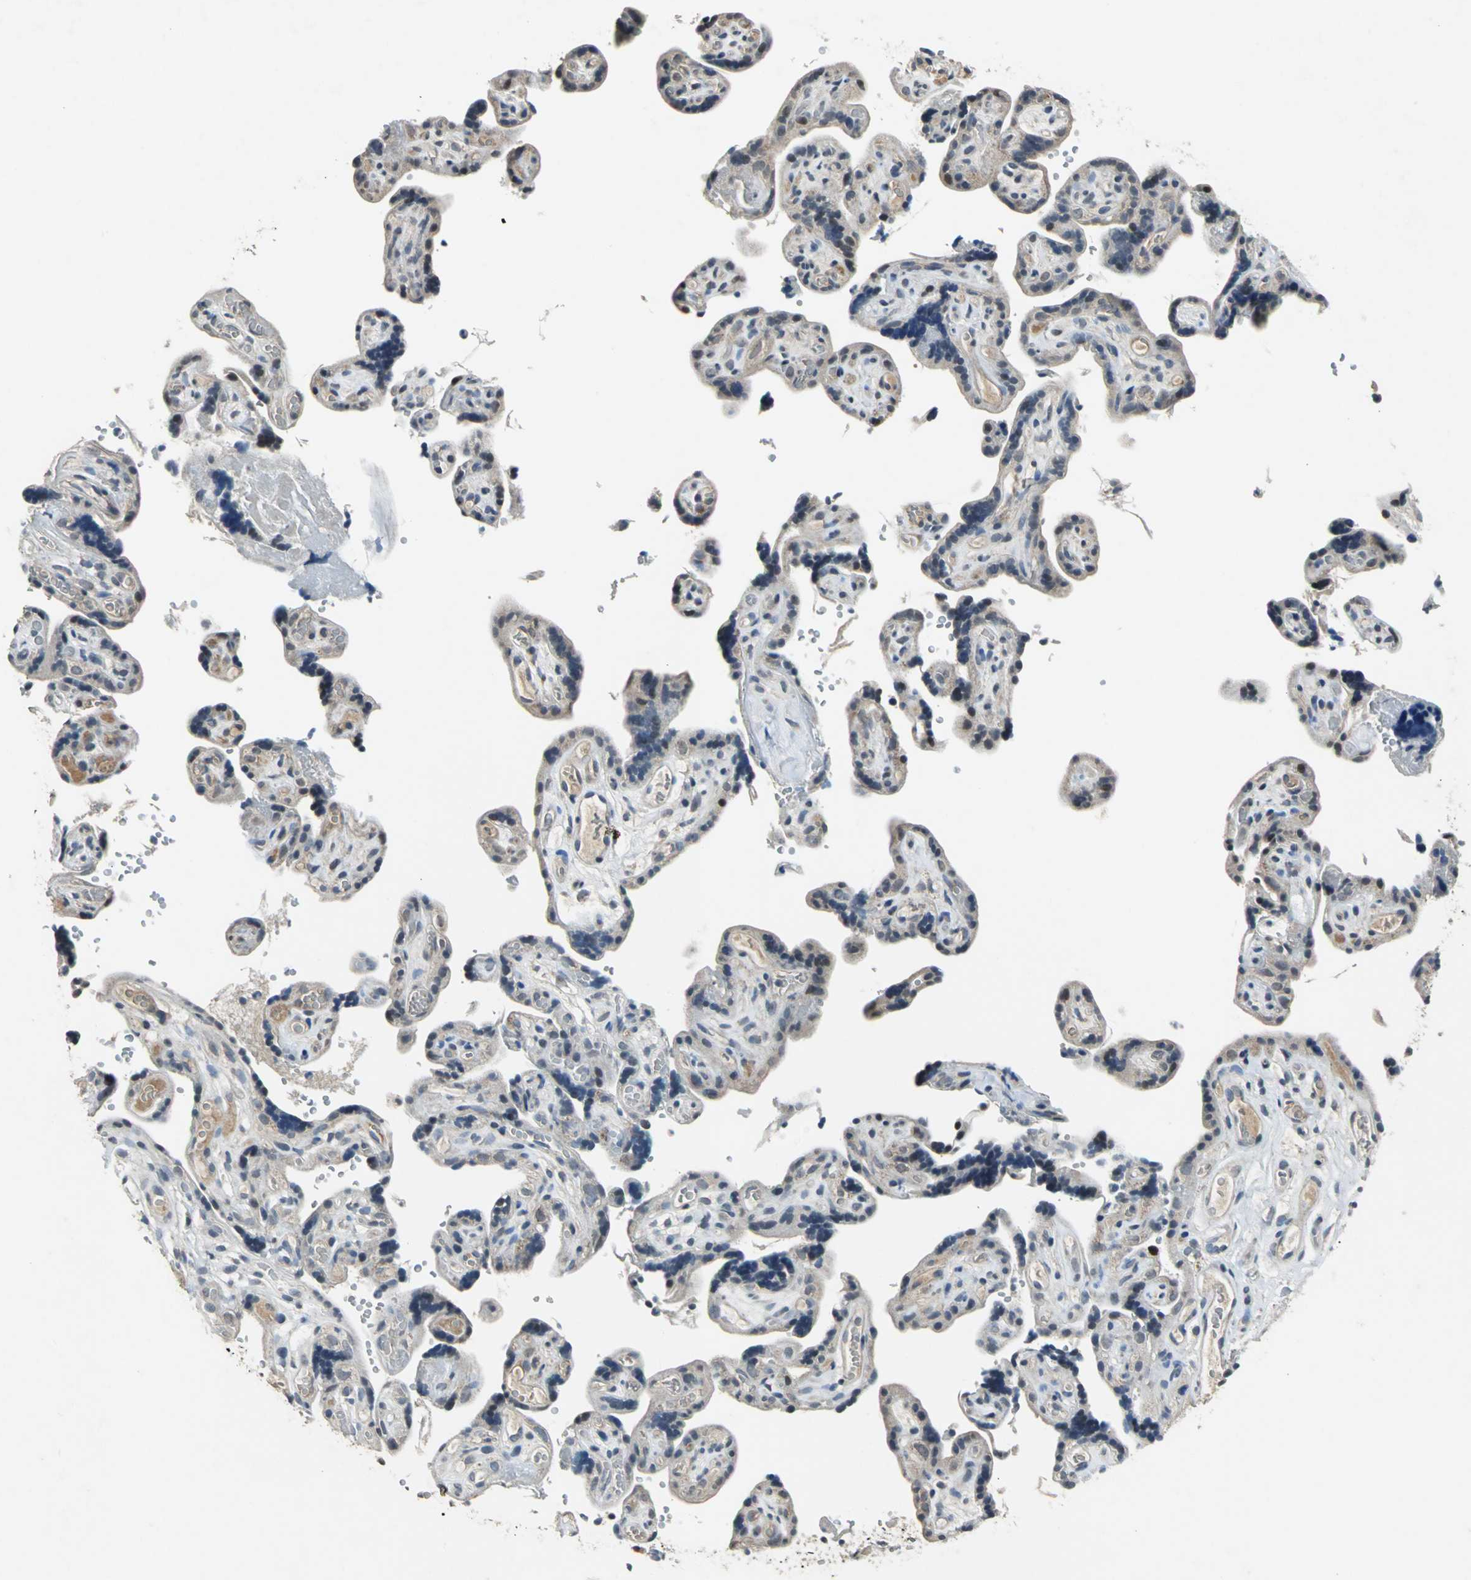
{"staining": {"intensity": "weak", "quantity": "<25%", "location": "cytoplasmic/membranous"}, "tissue": "placenta", "cell_type": "Decidual cells", "image_type": "normal", "snomed": [{"axis": "morphology", "description": "Normal tissue, NOS"}, {"axis": "topography", "description": "Placenta"}], "caption": "A high-resolution micrograph shows immunohistochemistry (IHC) staining of unremarkable placenta, which demonstrates no significant staining in decidual cells.", "gene": "JADE3", "patient": {"sex": "female", "age": 30}}